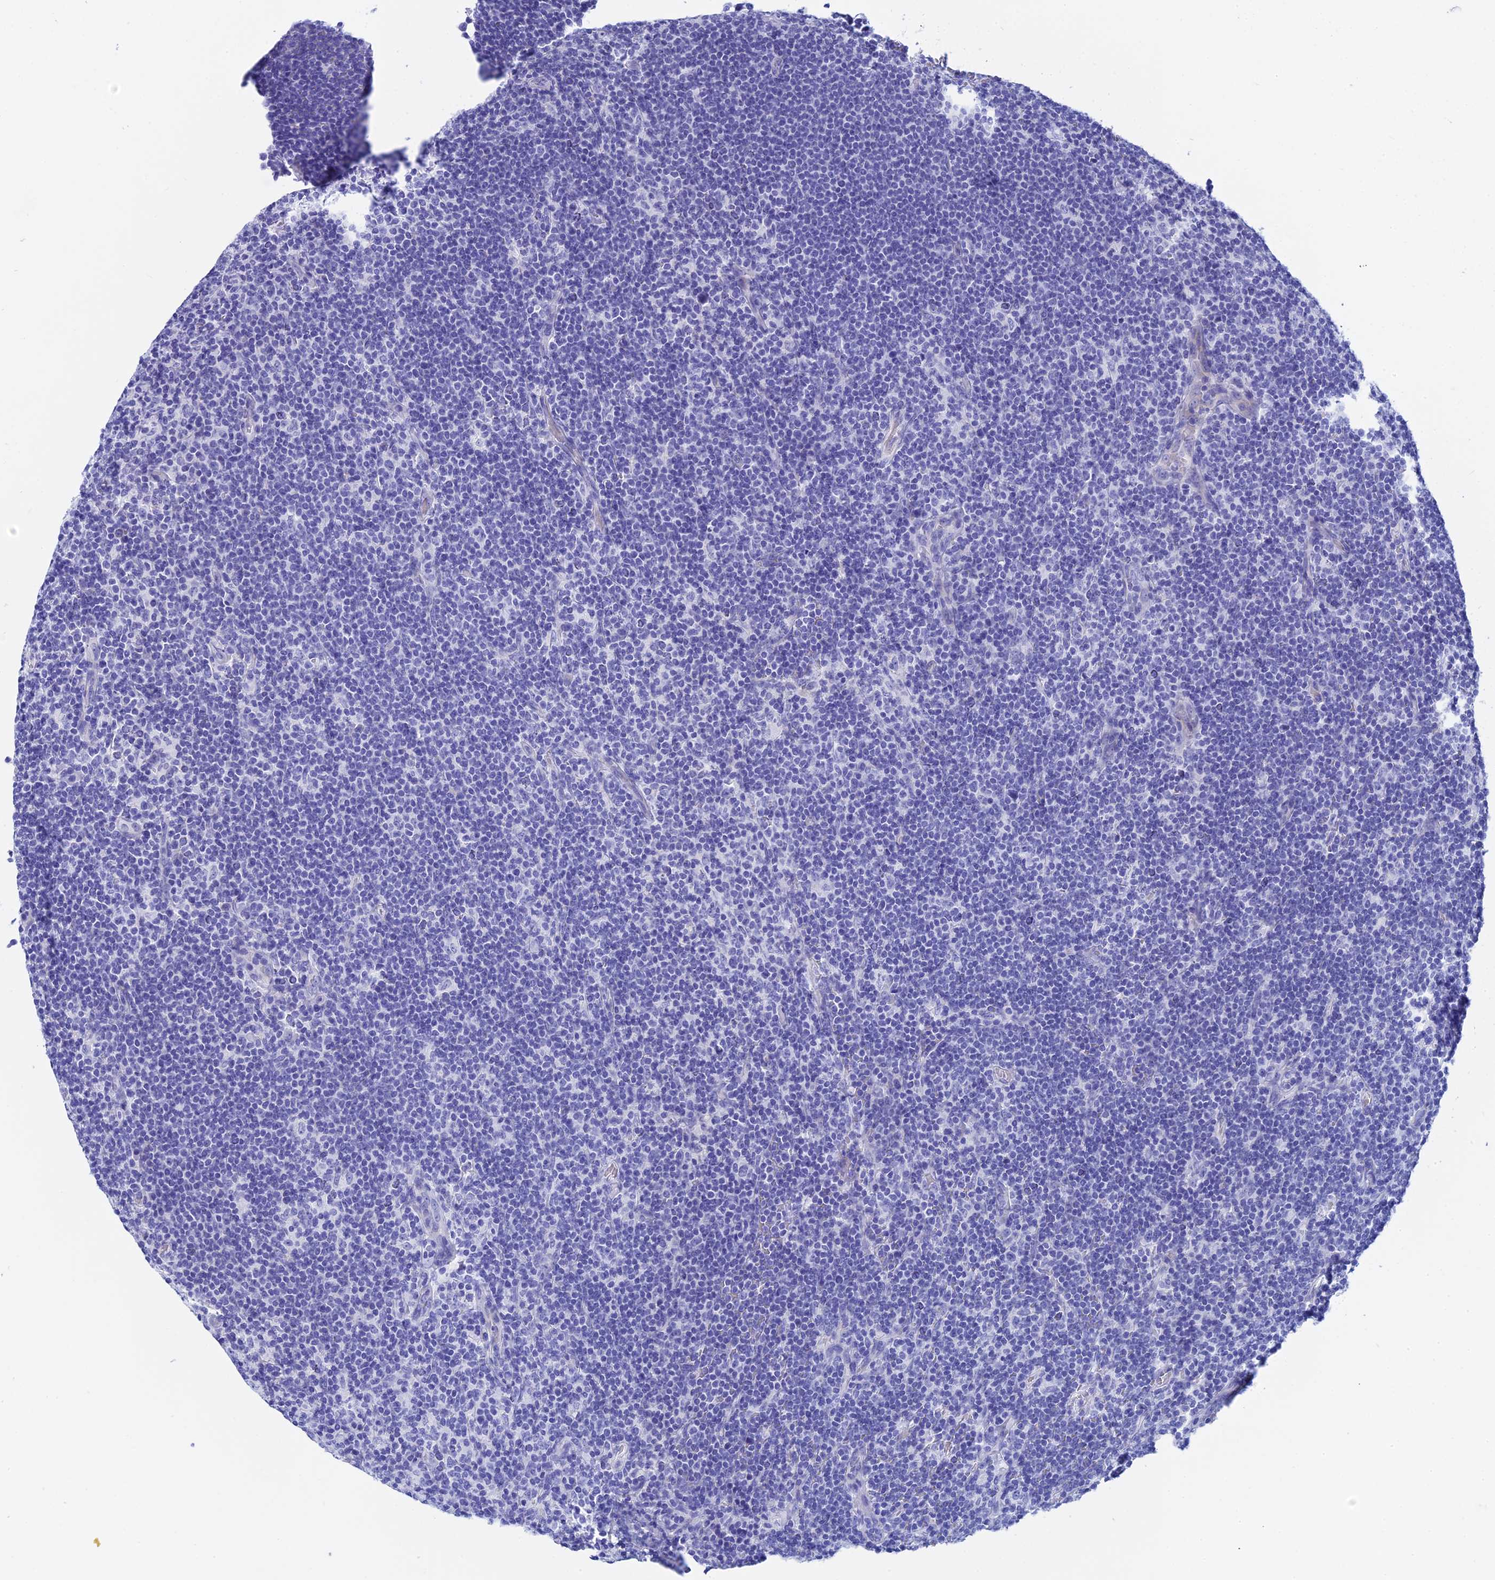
{"staining": {"intensity": "negative", "quantity": "none", "location": "none"}, "tissue": "lymphoma", "cell_type": "Tumor cells", "image_type": "cancer", "snomed": [{"axis": "morphology", "description": "Hodgkin's disease, NOS"}, {"axis": "topography", "description": "Lymph node"}], "caption": "There is no significant expression in tumor cells of Hodgkin's disease.", "gene": "TEX101", "patient": {"sex": "female", "age": 57}}